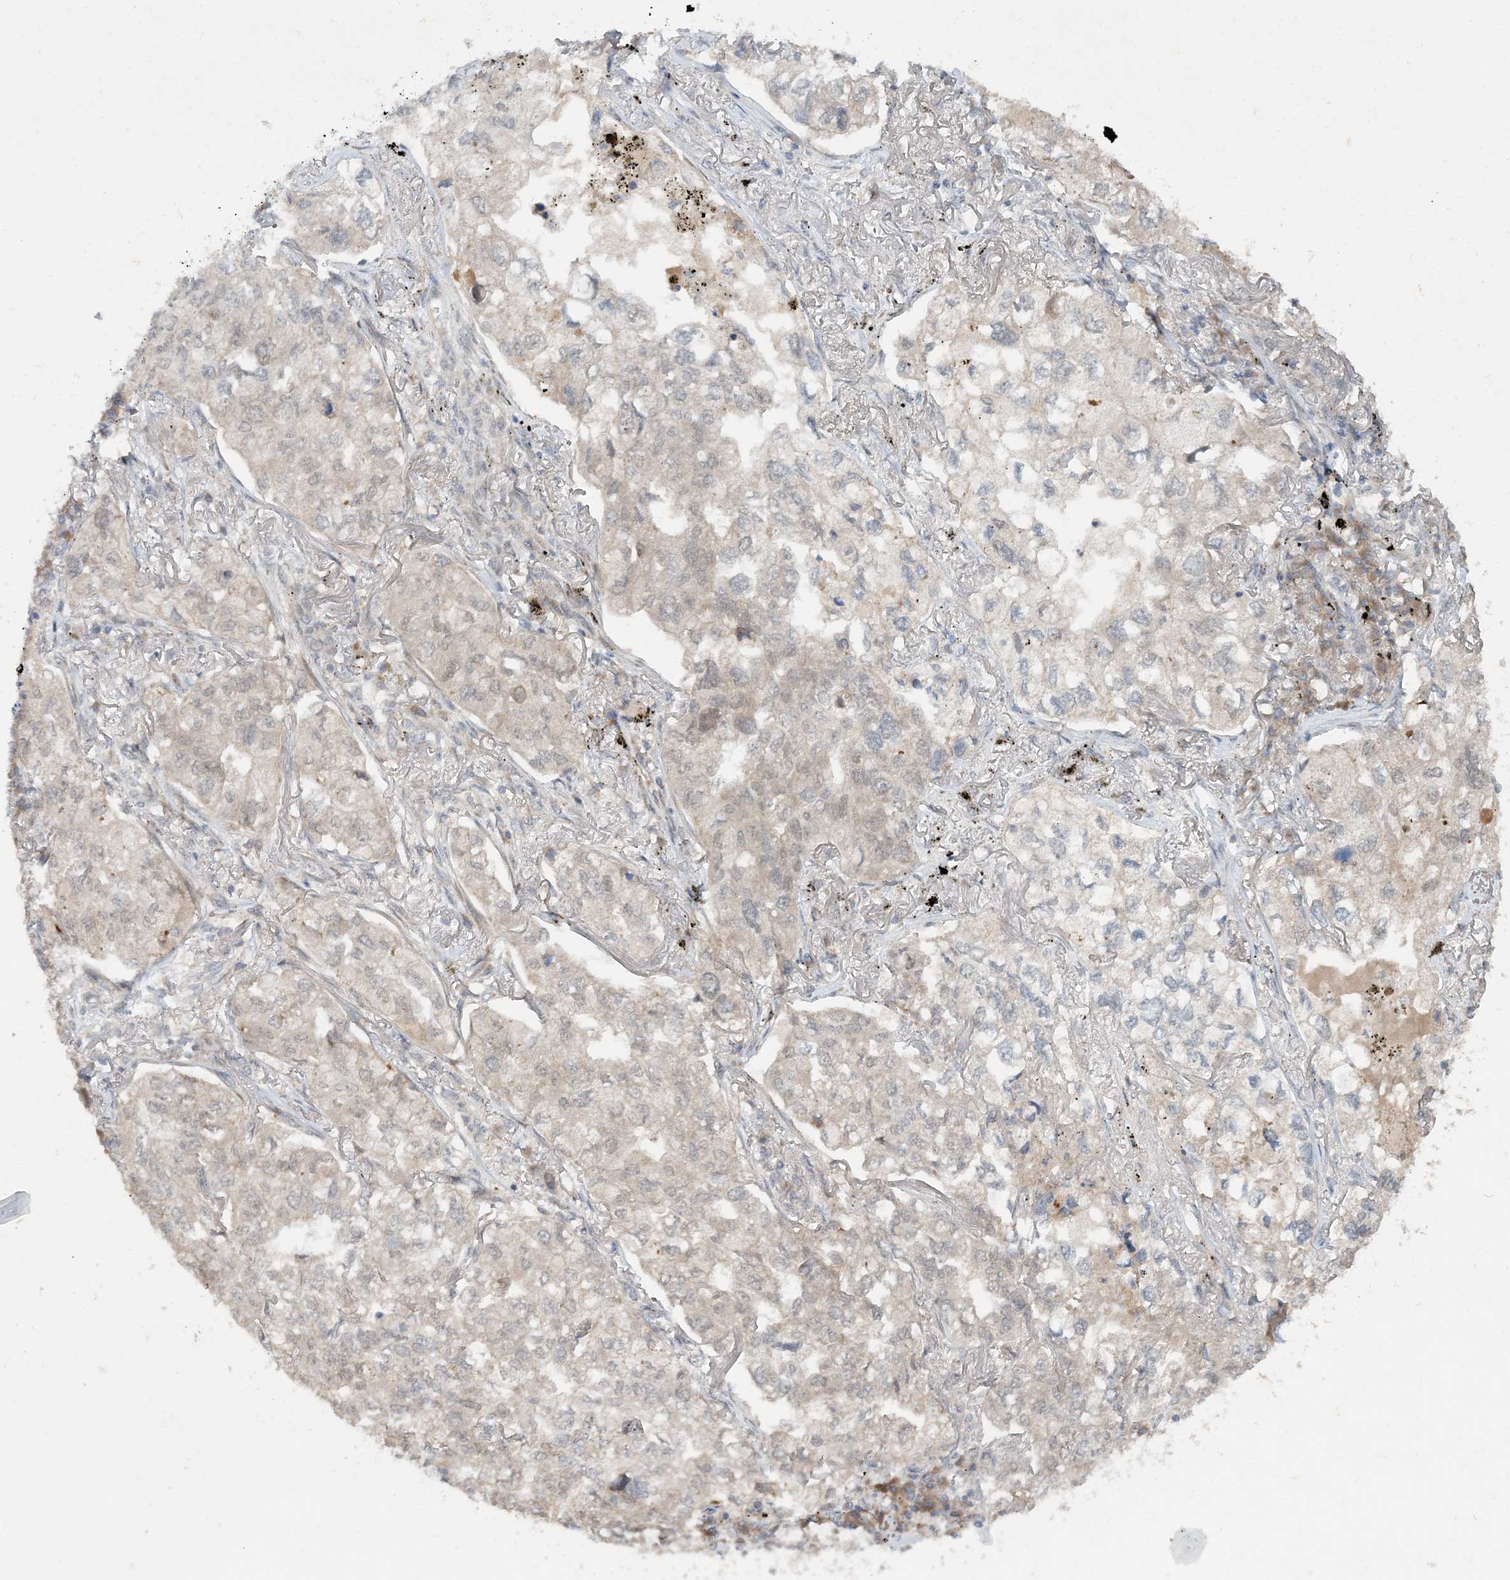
{"staining": {"intensity": "moderate", "quantity": "<25%", "location": "cytoplasmic/membranous"}, "tissue": "lung cancer", "cell_type": "Tumor cells", "image_type": "cancer", "snomed": [{"axis": "morphology", "description": "Adenocarcinoma, NOS"}, {"axis": "topography", "description": "Lung"}], "caption": "Tumor cells show low levels of moderate cytoplasmic/membranous staining in approximately <25% of cells in lung adenocarcinoma.", "gene": "UBR3", "patient": {"sex": "male", "age": 65}}